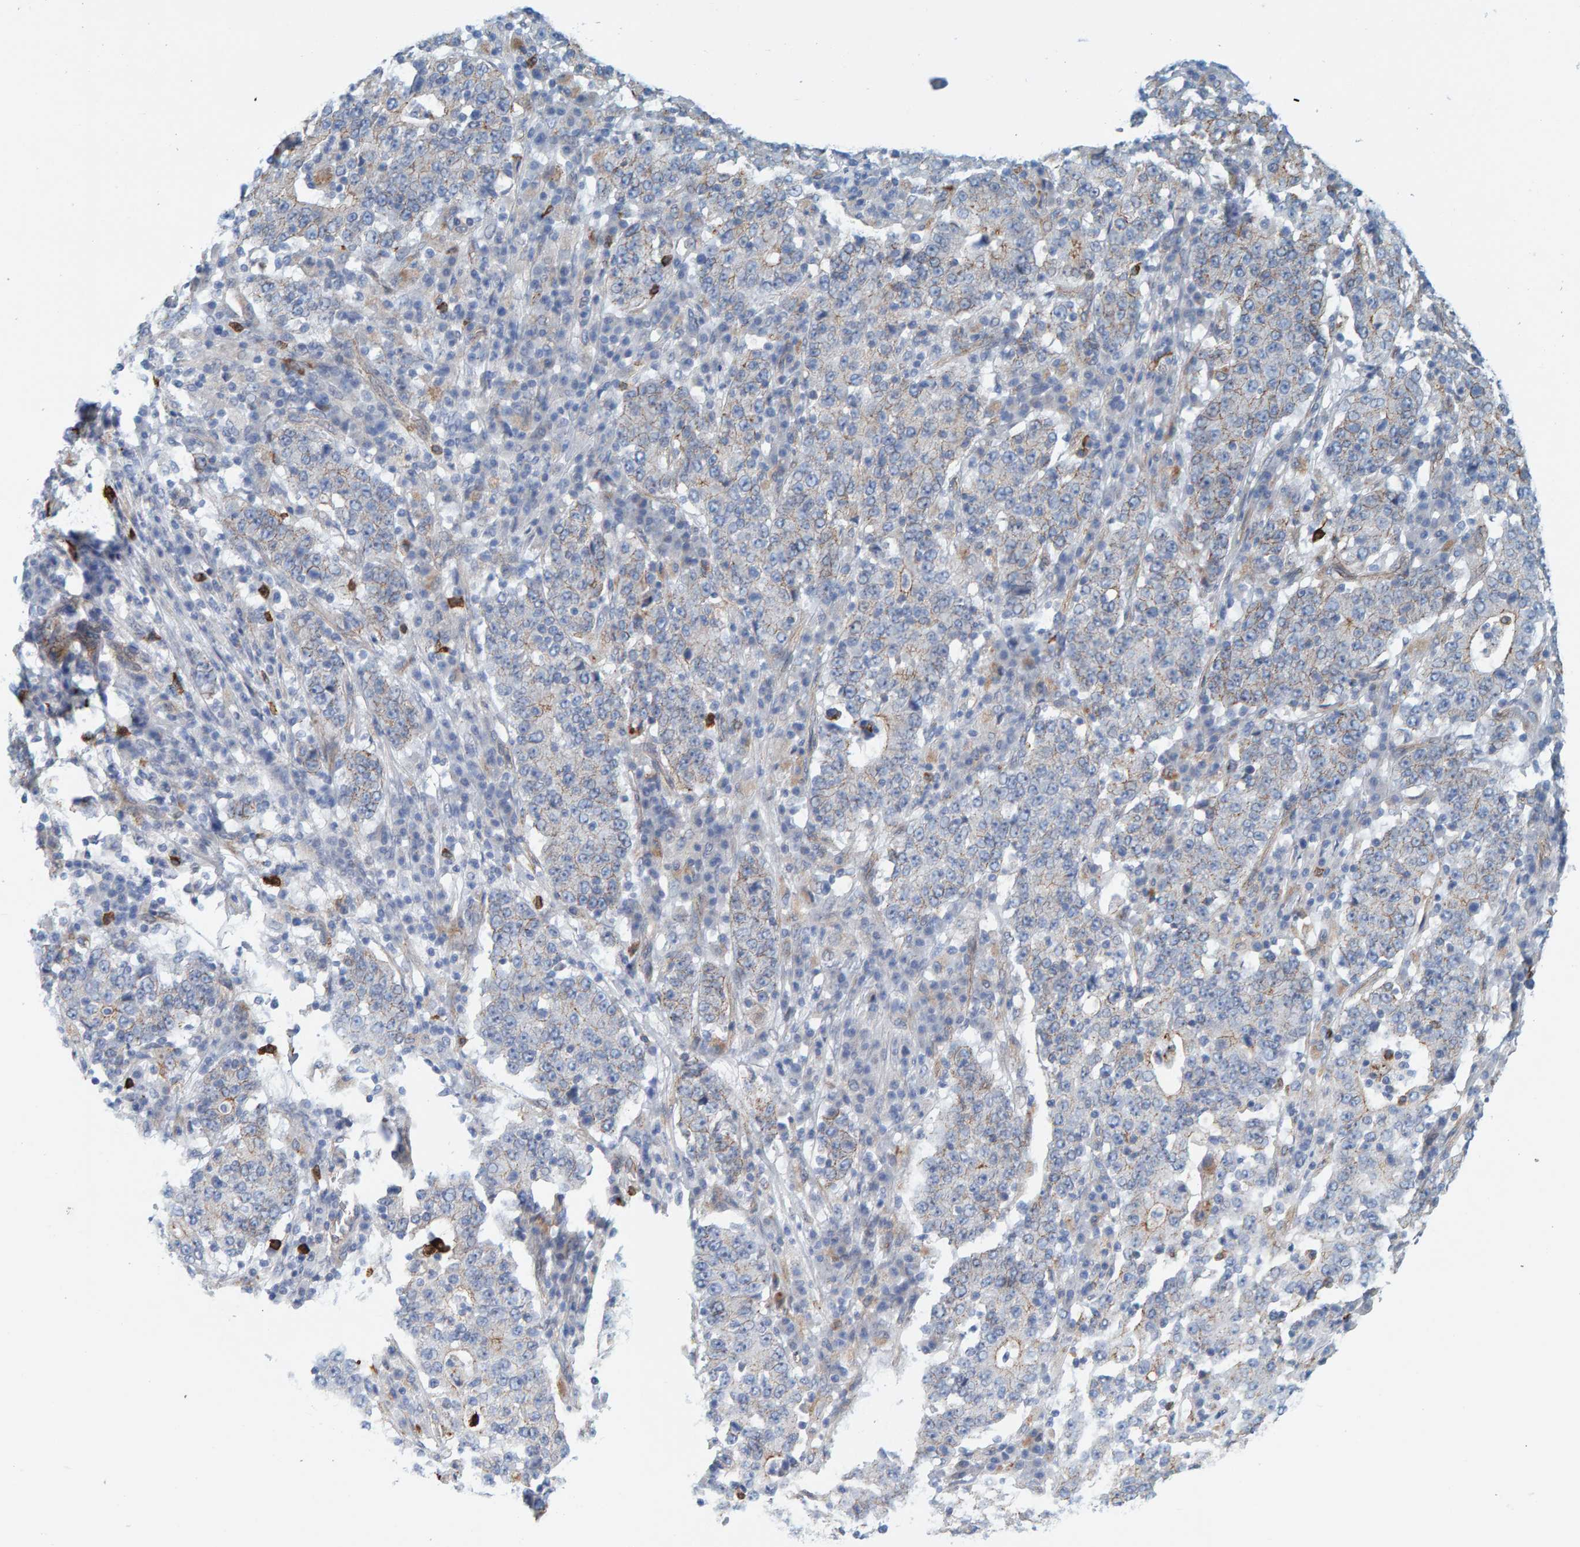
{"staining": {"intensity": "negative", "quantity": "none", "location": "none"}, "tissue": "stomach cancer", "cell_type": "Tumor cells", "image_type": "cancer", "snomed": [{"axis": "morphology", "description": "Adenocarcinoma, NOS"}, {"axis": "topography", "description": "Stomach"}], "caption": "Photomicrograph shows no protein expression in tumor cells of stomach adenocarcinoma tissue.", "gene": "KRBA2", "patient": {"sex": "male", "age": 59}}